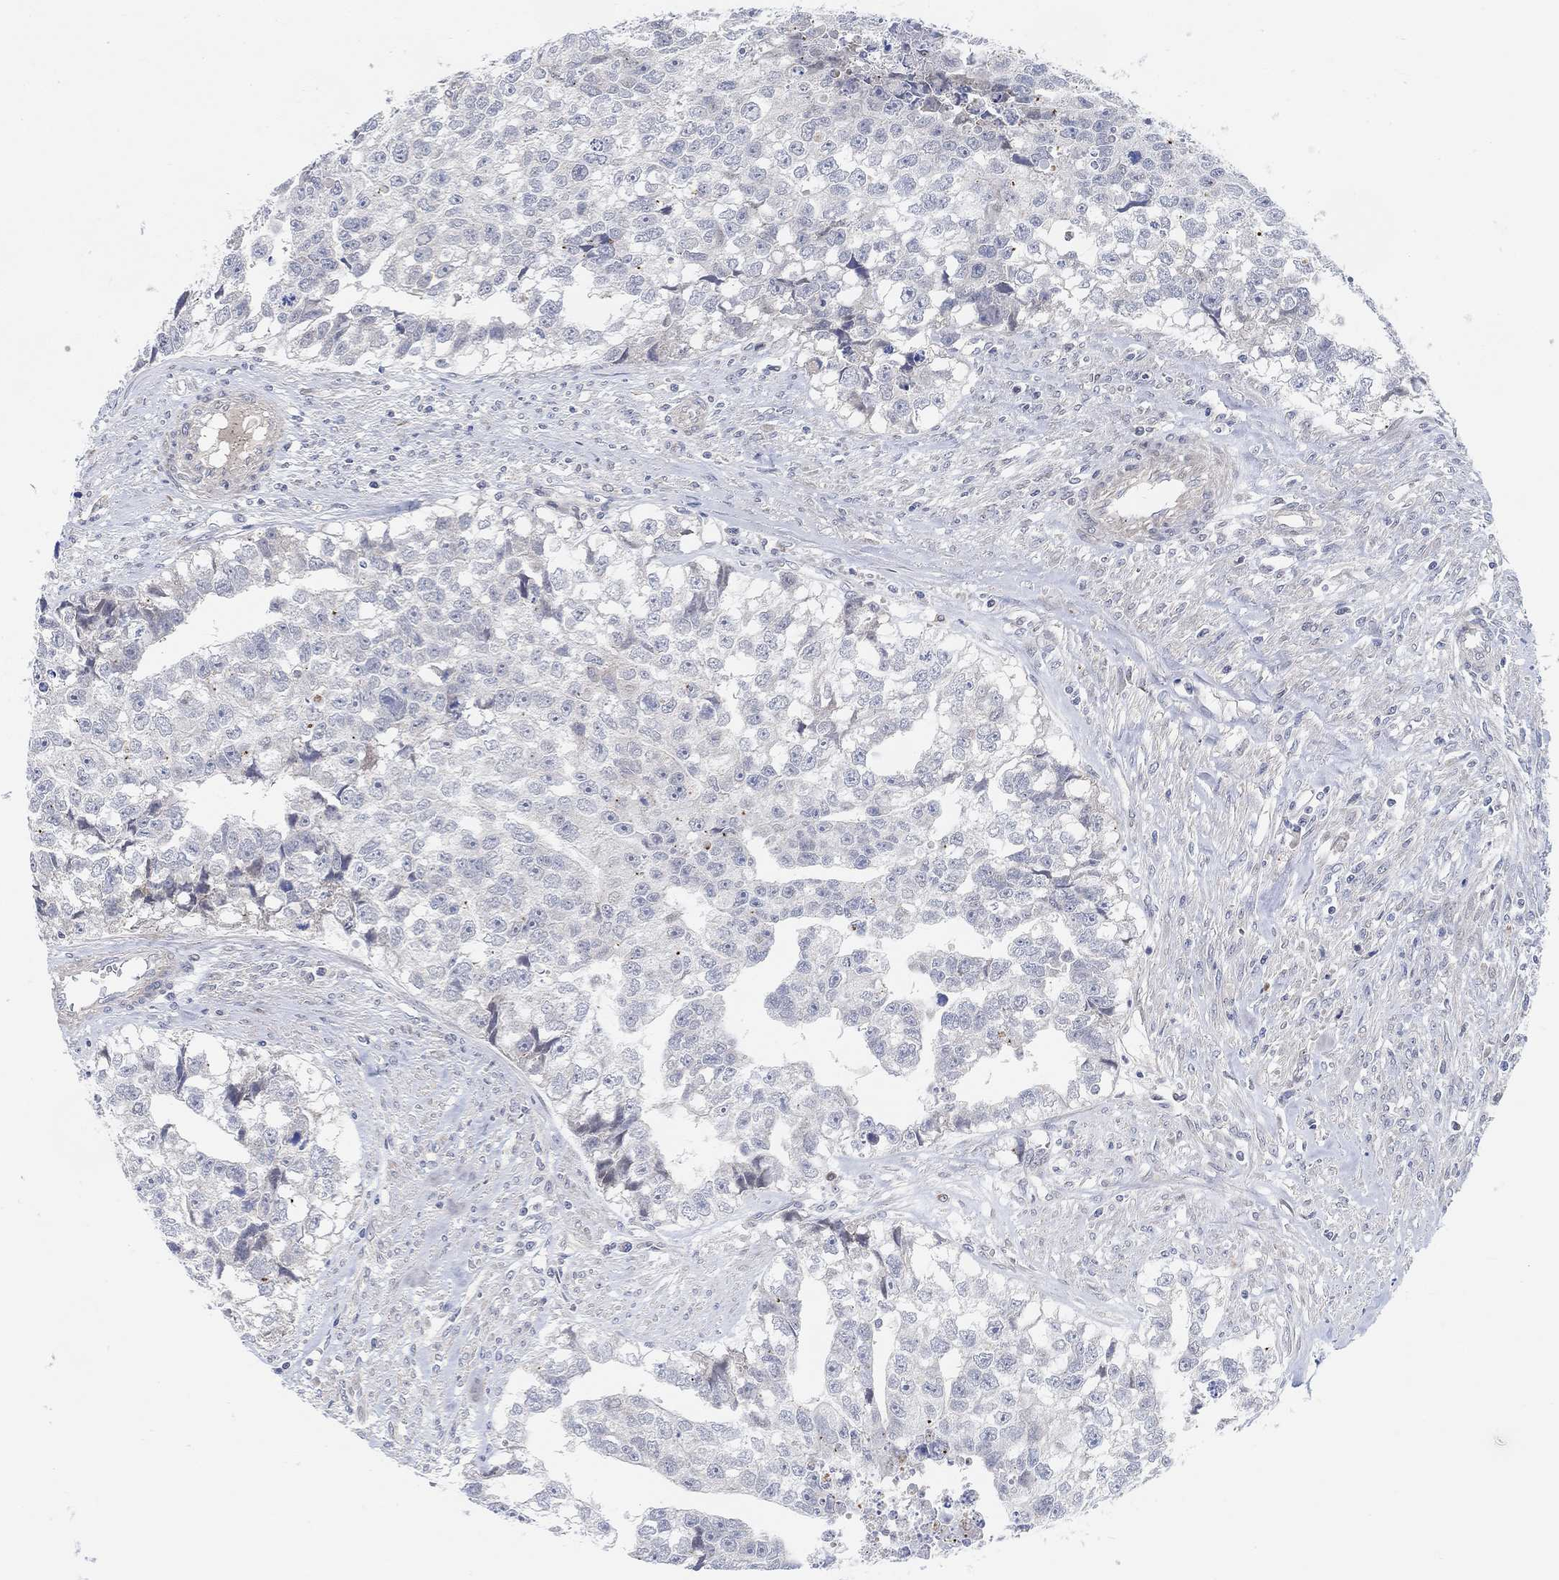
{"staining": {"intensity": "negative", "quantity": "none", "location": "none"}, "tissue": "testis cancer", "cell_type": "Tumor cells", "image_type": "cancer", "snomed": [{"axis": "morphology", "description": "Carcinoma, Embryonal, NOS"}, {"axis": "morphology", "description": "Teratoma, malignant, NOS"}, {"axis": "topography", "description": "Testis"}], "caption": "Immunohistochemistry (IHC) image of human testis malignant teratoma stained for a protein (brown), which displays no staining in tumor cells.", "gene": "HCRTR1", "patient": {"sex": "male", "age": 44}}